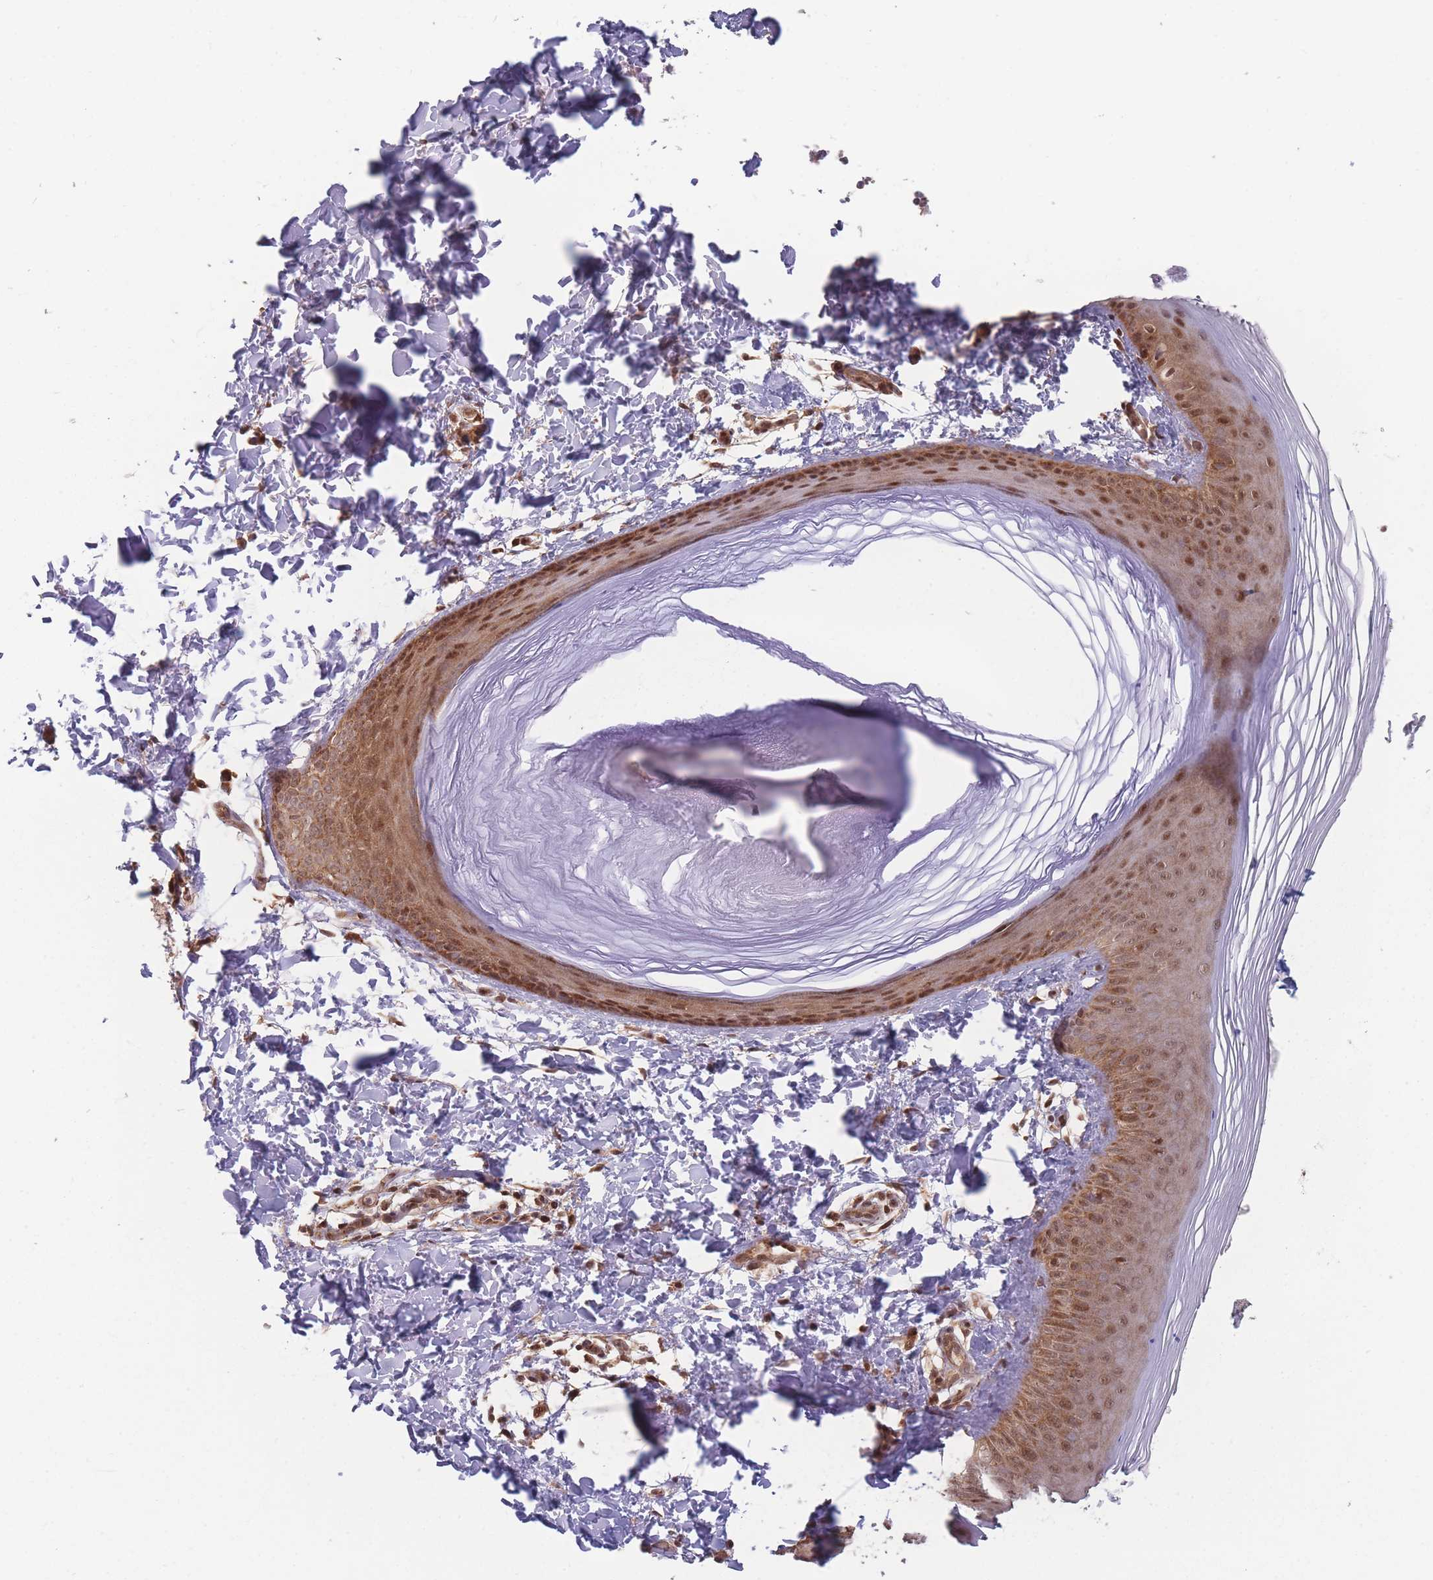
{"staining": {"intensity": "moderate", "quantity": ">75%", "location": "cytoplasmic/membranous,nuclear"}, "tissue": "skin", "cell_type": "Epidermal cells", "image_type": "normal", "snomed": [{"axis": "morphology", "description": "Normal tissue, NOS"}, {"axis": "morphology", "description": "Inflammation, NOS"}, {"axis": "topography", "description": "Soft tissue"}, {"axis": "topography", "description": "Anal"}], "caption": "Immunohistochemistry (IHC) staining of unremarkable skin, which displays medium levels of moderate cytoplasmic/membranous,nuclear staining in about >75% of epidermal cells indicating moderate cytoplasmic/membranous,nuclear protein positivity. The staining was performed using DAB (3,3'-diaminobenzidine) (brown) for protein detection and nuclei were counterstained in hematoxylin (blue).", "gene": "RPS18", "patient": {"sex": "female", "age": 15}}